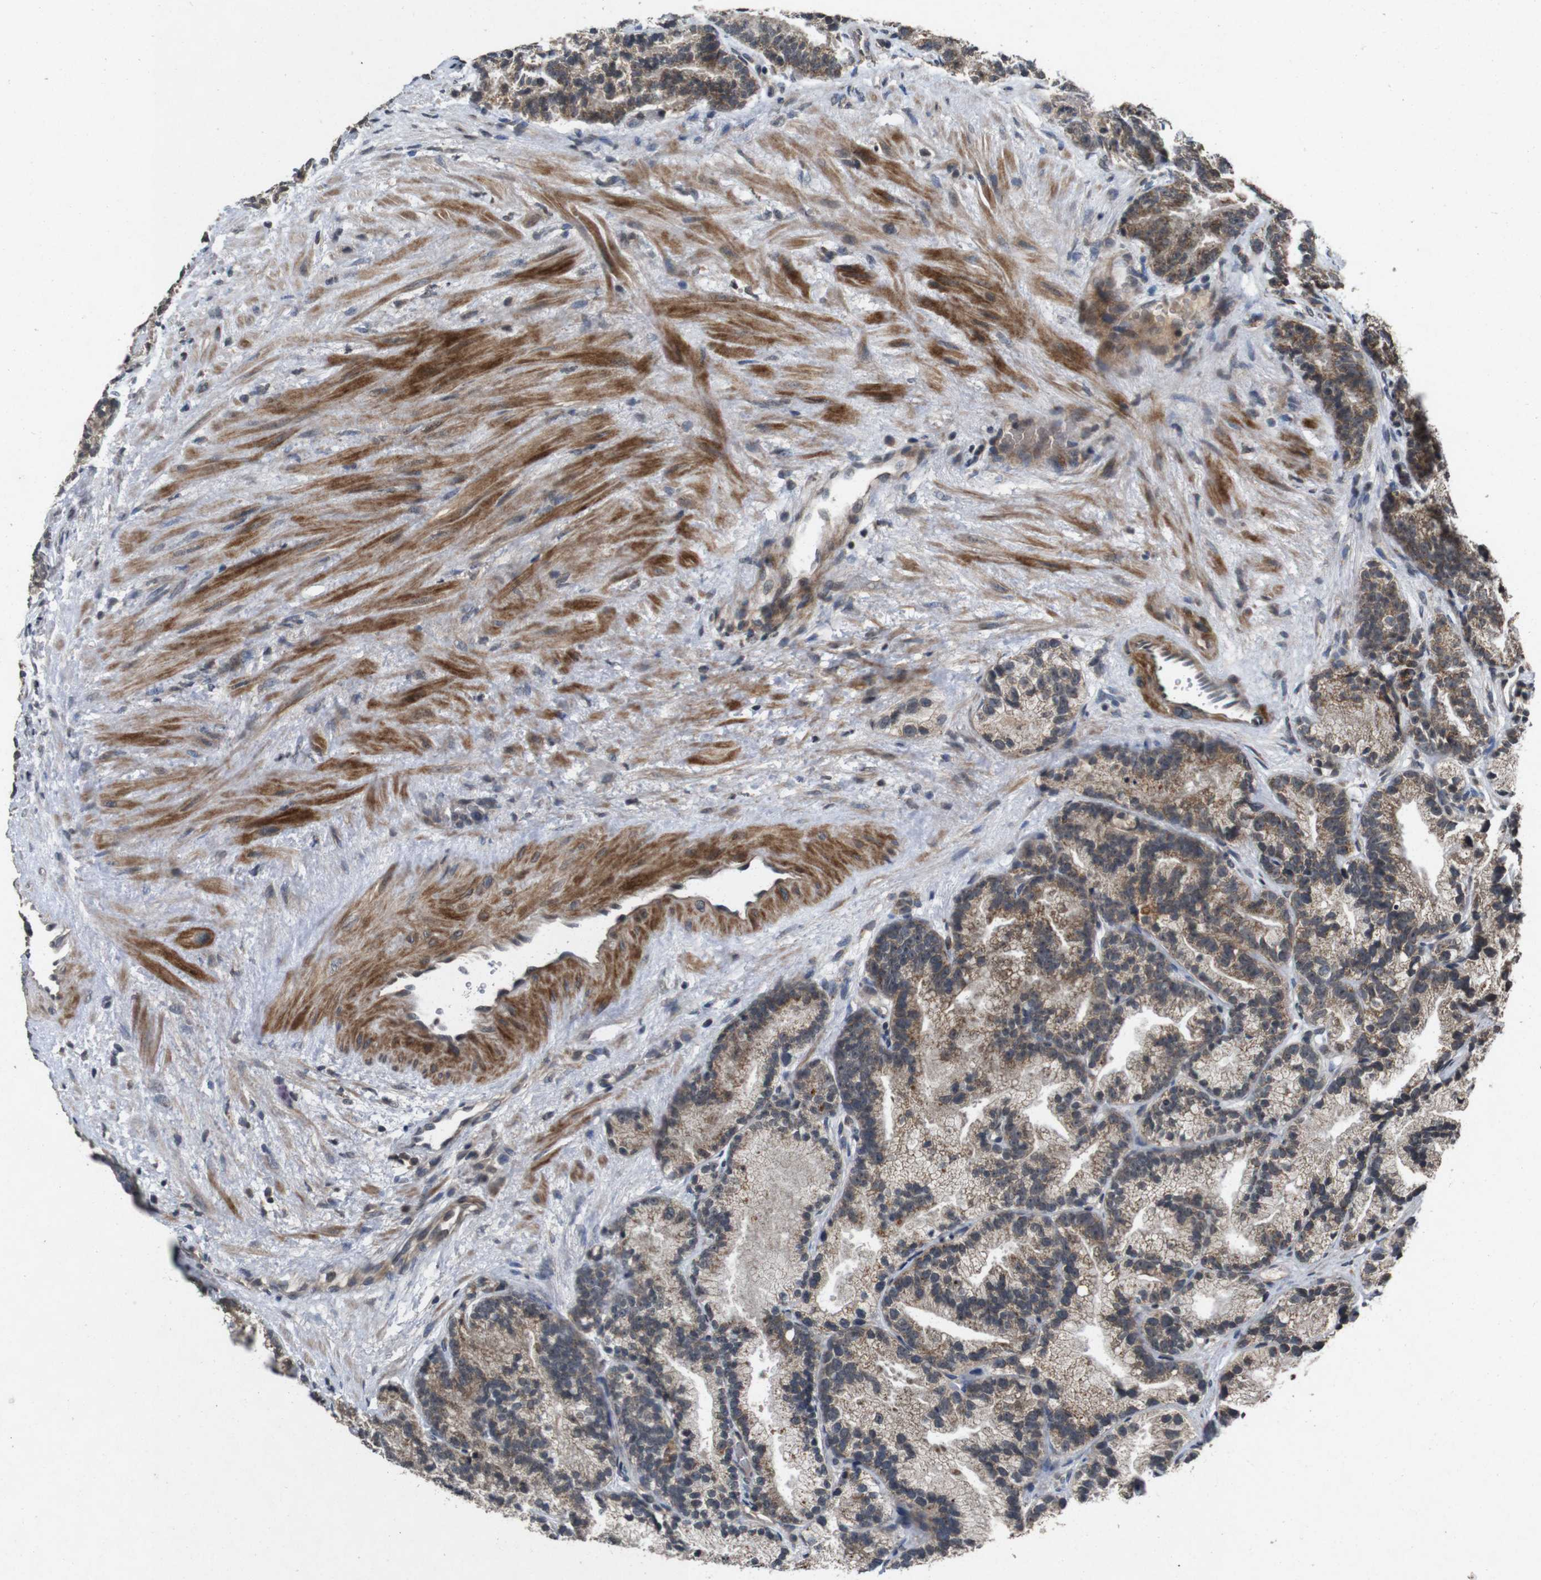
{"staining": {"intensity": "moderate", "quantity": ">75%", "location": "cytoplasmic/membranous"}, "tissue": "prostate cancer", "cell_type": "Tumor cells", "image_type": "cancer", "snomed": [{"axis": "morphology", "description": "Adenocarcinoma, Low grade"}, {"axis": "topography", "description": "Prostate"}], "caption": "Brown immunohistochemical staining in prostate cancer (low-grade adenocarcinoma) exhibits moderate cytoplasmic/membranous positivity in approximately >75% of tumor cells.", "gene": "SORL1", "patient": {"sex": "male", "age": 89}}